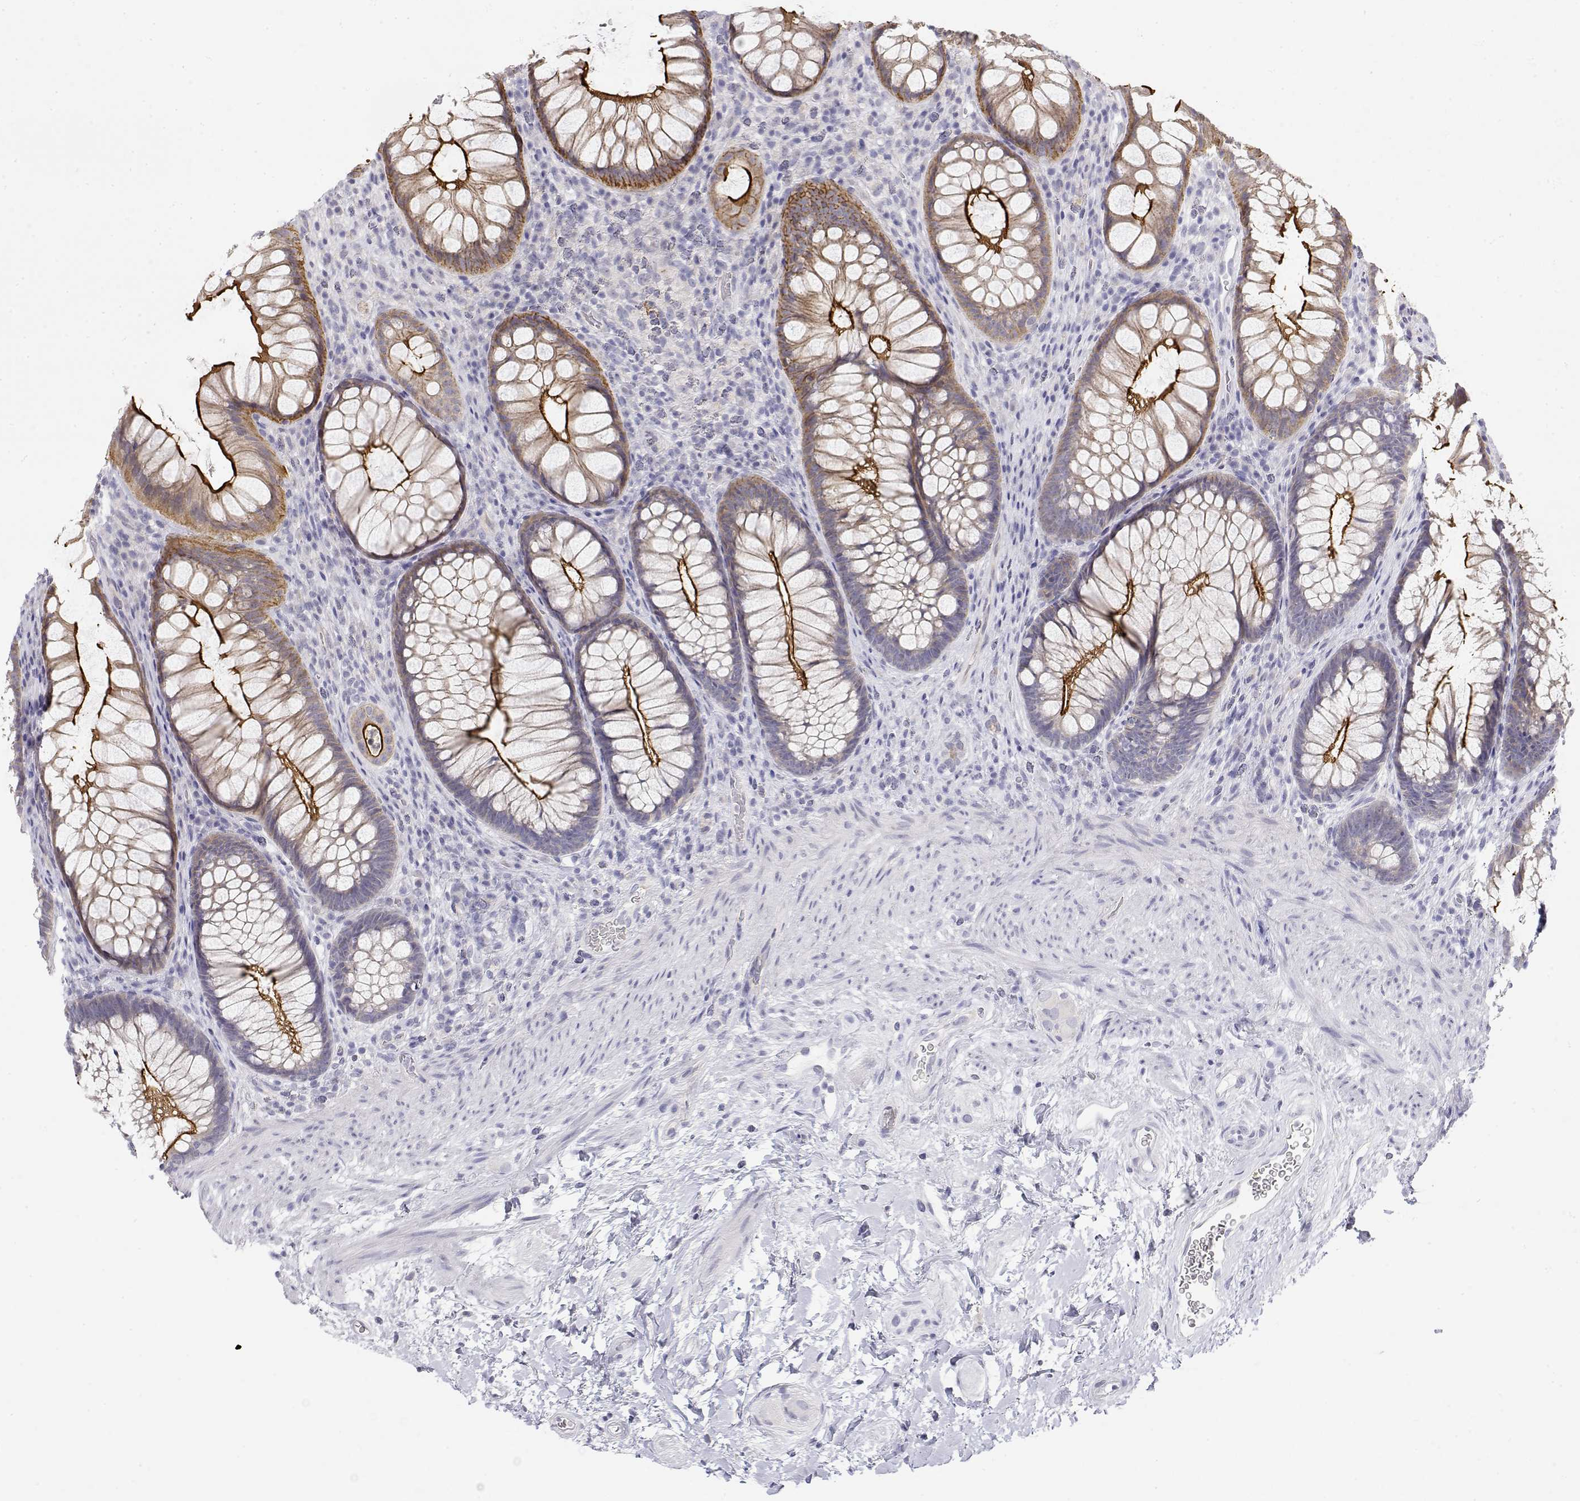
{"staining": {"intensity": "strong", "quantity": "25%-75%", "location": "cytoplasmic/membranous"}, "tissue": "rectum", "cell_type": "Glandular cells", "image_type": "normal", "snomed": [{"axis": "morphology", "description": "Normal tissue, NOS"}, {"axis": "topography", "description": "Smooth muscle"}, {"axis": "topography", "description": "Rectum"}], "caption": "Rectum stained for a protein (brown) shows strong cytoplasmic/membranous positive expression in approximately 25%-75% of glandular cells.", "gene": "MISP", "patient": {"sex": "male", "age": 53}}